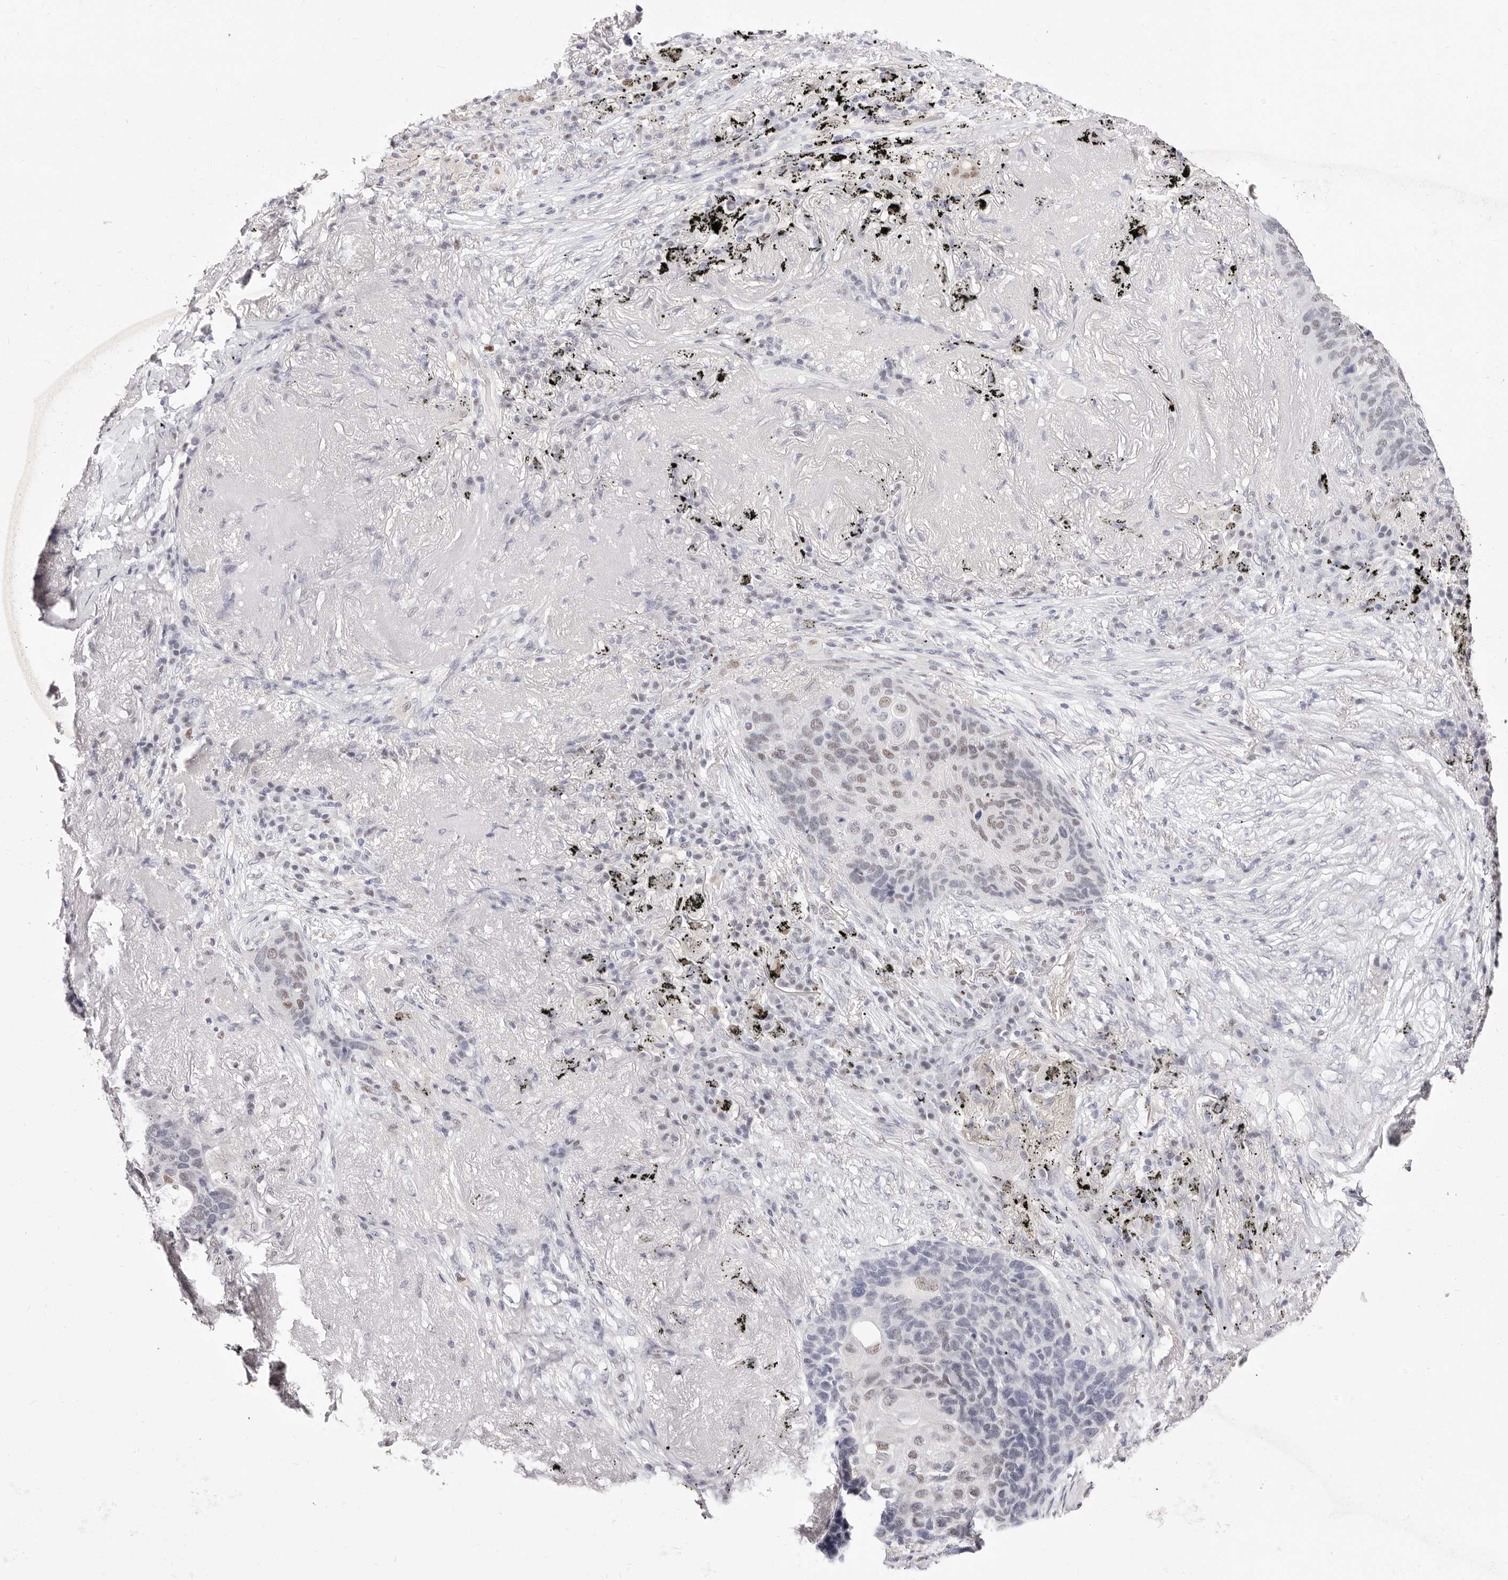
{"staining": {"intensity": "moderate", "quantity": "25%-75%", "location": "nuclear"}, "tissue": "lung cancer", "cell_type": "Tumor cells", "image_type": "cancer", "snomed": [{"axis": "morphology", "description": "Squamous cell carcinoma, NOS"}, {"axis": "topography", "description": "Lung"}], "caption": "Immunohistochemistry histopathology image of neoplastic tissue: human lung cancer (squamous cell carcinoma) stained using immunohistochemistry shows medium levels of moderate protein expression localized specifically in the nuclear of tumor cells, appearing as a nuclear brown color.", "gene": "TKT", "patient": {"sex": "female", "age": 63}}